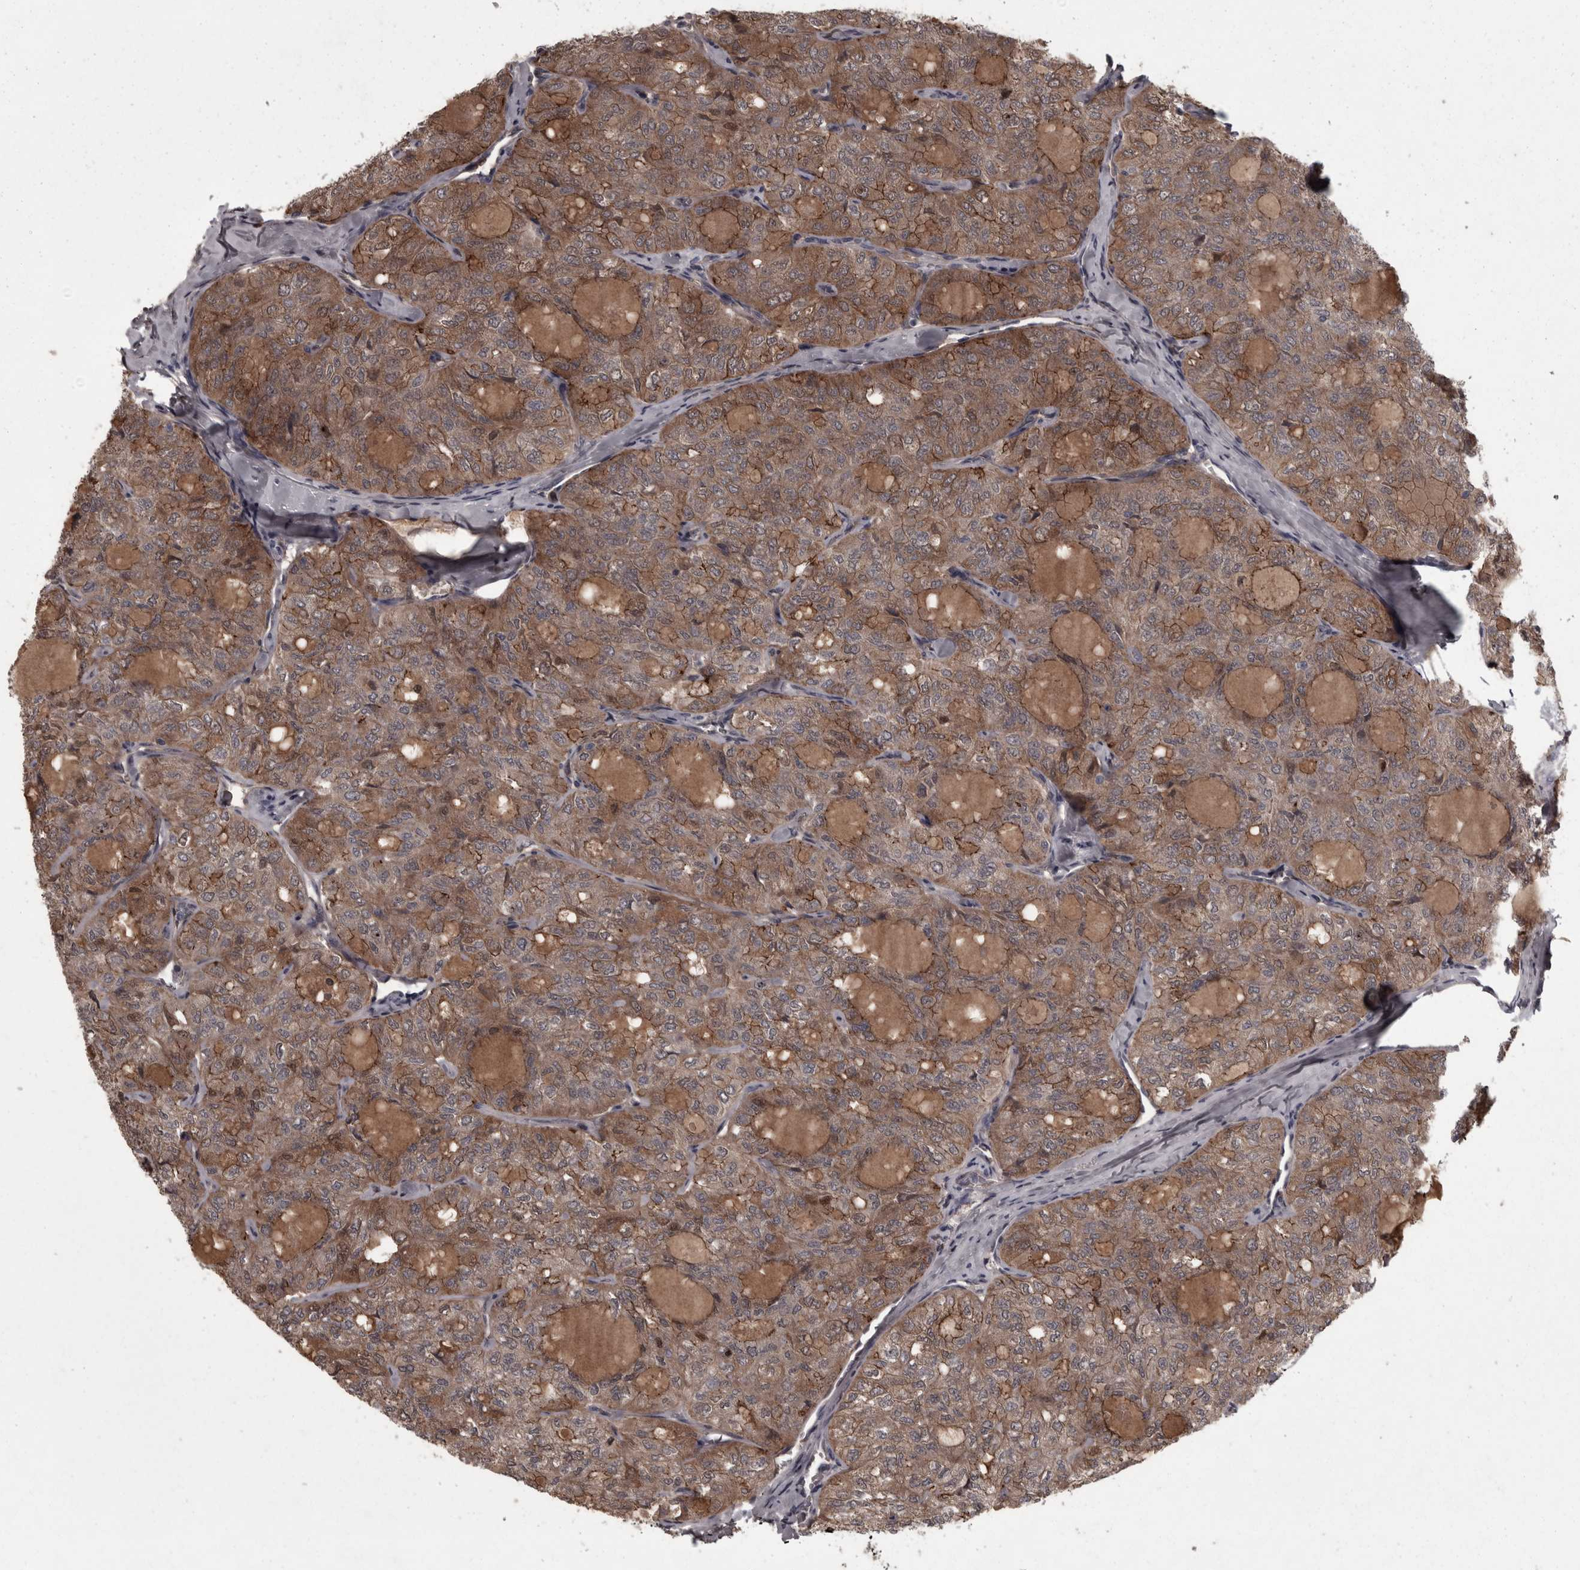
{"staining": {"intensity": "moderate", "quantity": ">75%", "location": "cytoplasmic/membranous"}, "tissue": "thyroid cancer", "cell_type": "Tumor cells", "image_type": "cancer", "snomed": [{"axis": "morphology", "description": "Follicular adenoma carcinoma, NOS"}, {"axis": "topography", "description": "Thyroid gland"}], "caption": "A high-resolution histopathology image shows immunohistochemistry (IHC) staining of thyroid follicular adenoma carcinoma, which exhibits moderate cytoplasmic/membranous expression in about >75% of tumor cells.", "gene": "PCDH17", "patient": {"sex": "male", "age": 75}}